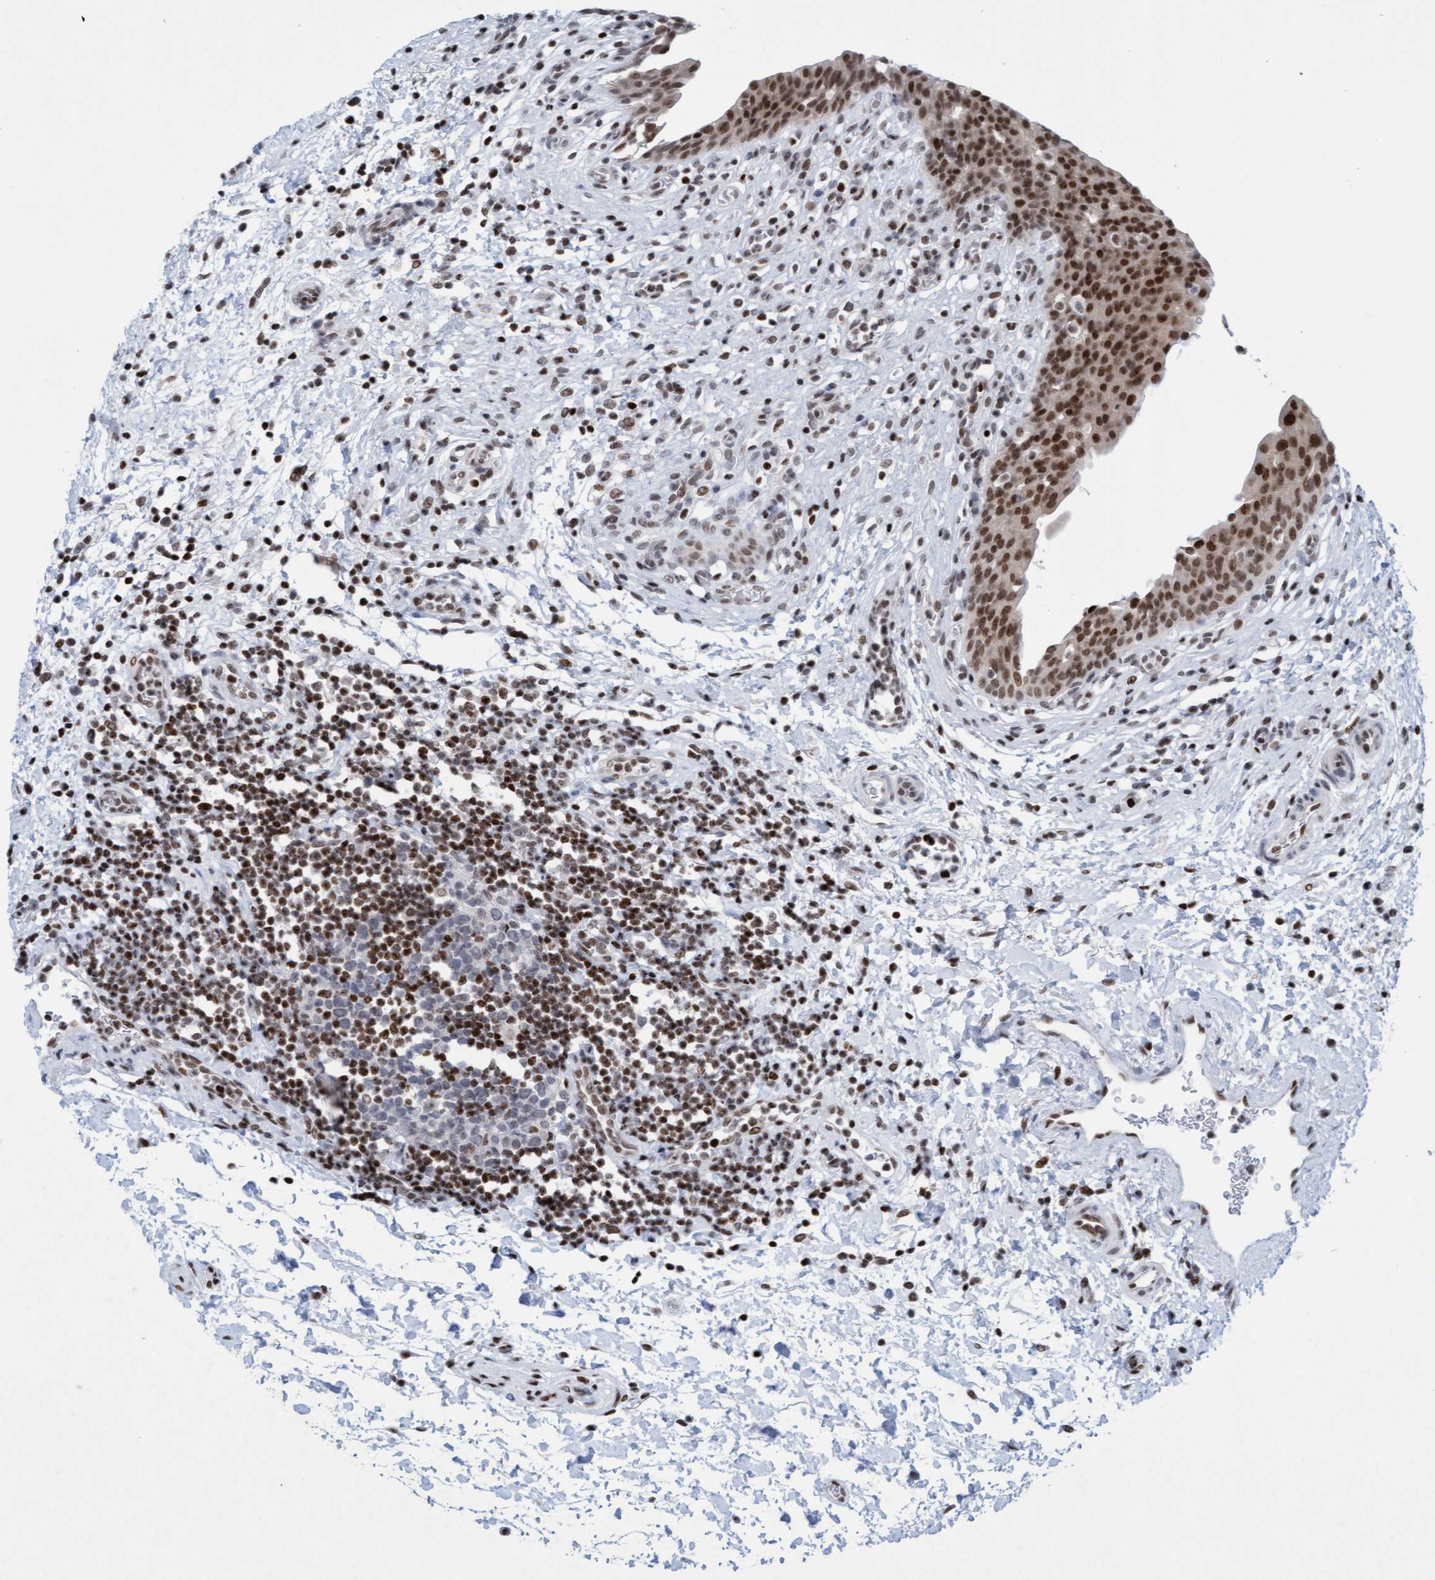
{"staining": {"intensity": "strong", "quantity": ">75%", "location": "nuclear"}, "tissue": "urinary bladder", "cell_type": "Urothelial cells", "image_type": "normal", "snomed": [{"axis": "morphology", "description": "Normal tissue, NOS"}, {"axis": "topography", "description": "Urinary bladder"}], "caption": "Protein analysis of unremarkable urinary bladder shows strong nuclear expression in about >75% of urothelial cells.", "gene": "GLRX2", "patient": {"sex": "male", "age": 37}}